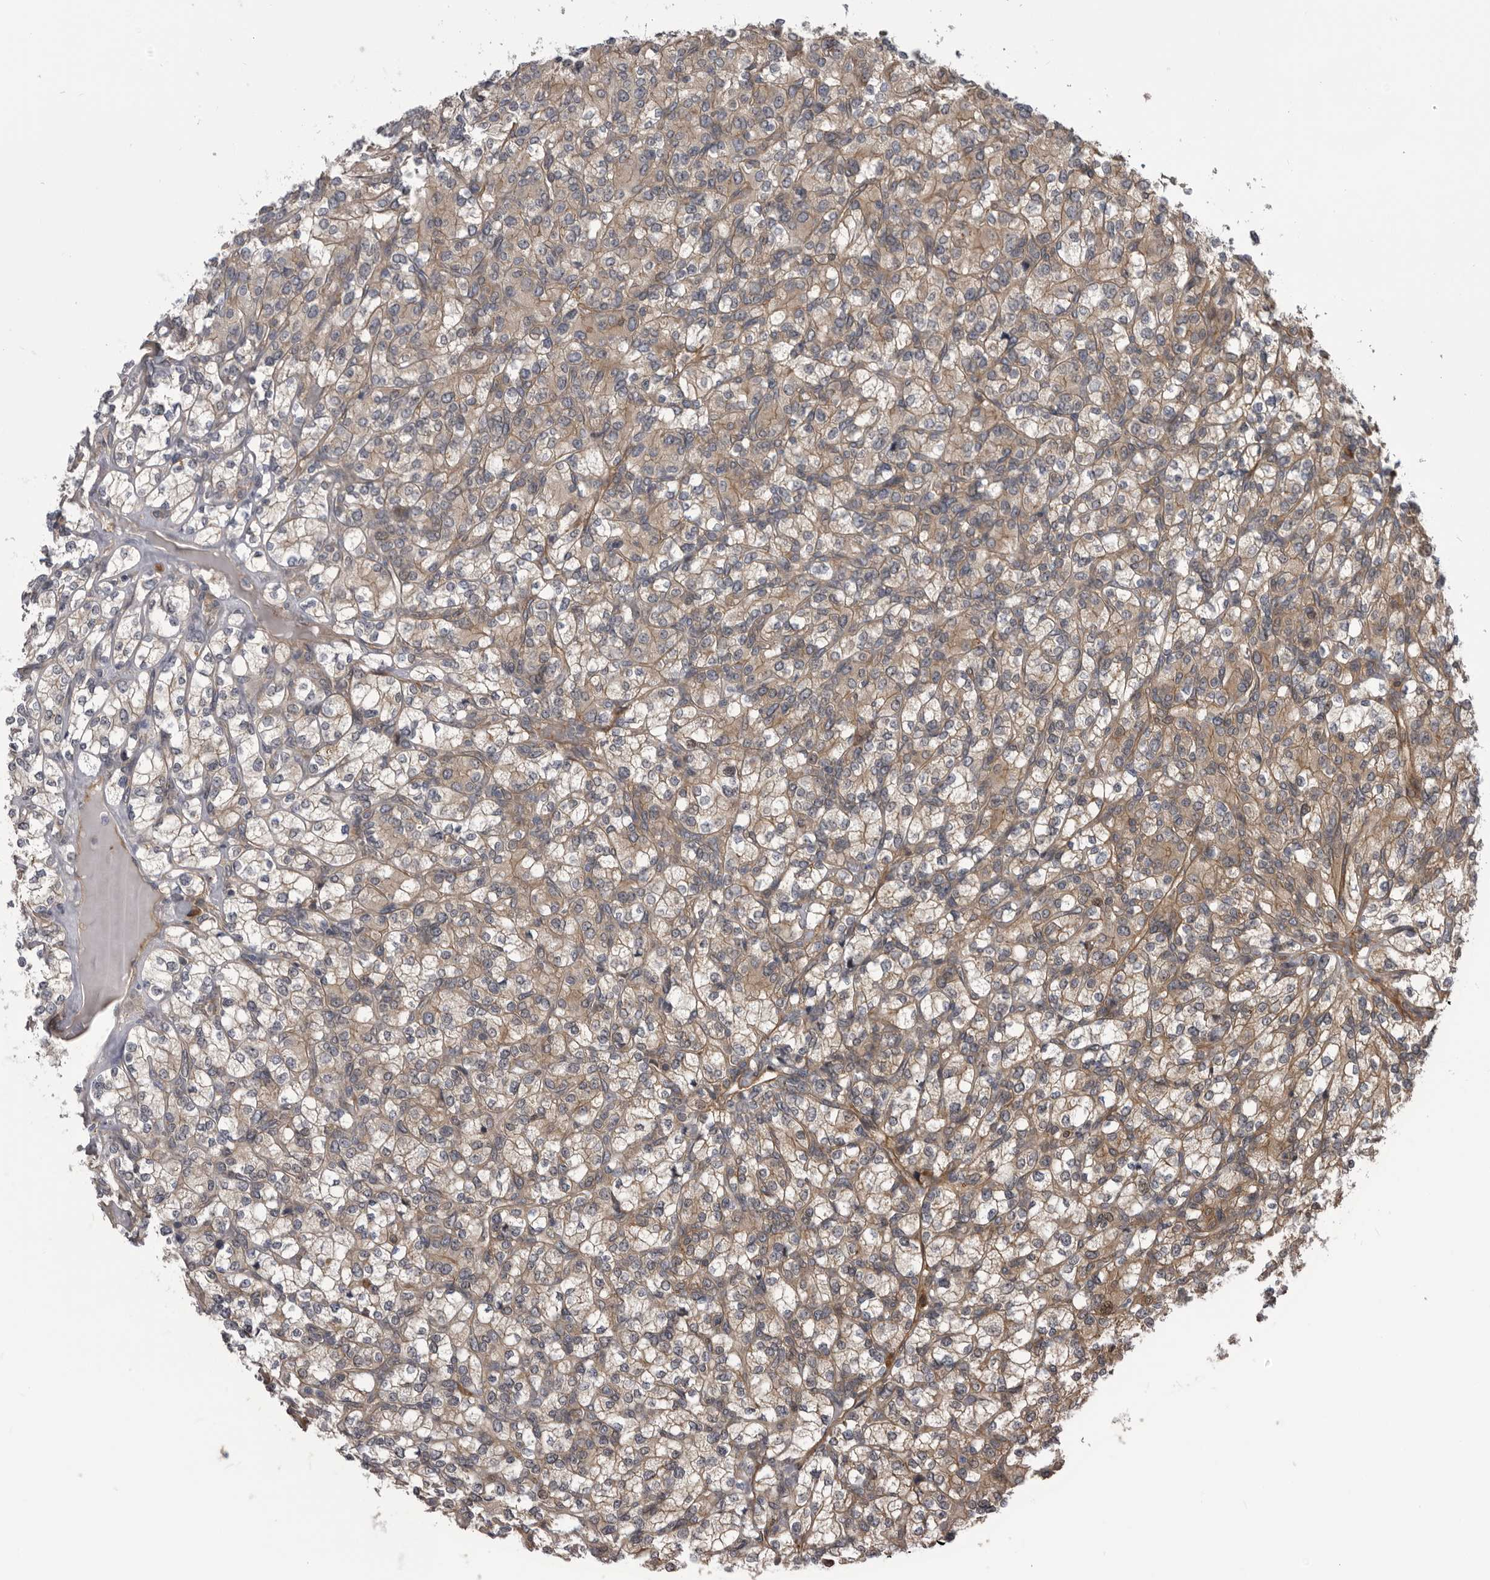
{"staining": {"intensity": "weak", "quantity": ">75%", "location": "cytoplasmic/membranous"}, "tissue": "renal cancer", "cell_type": "Tumor cells", "image_type": "cancer", "snomed": [{"axis": "morphology", "description": "Adenocarcinoma, NOS"}, {"axis": "topography", "description": "Kidney"}], "caption": "Renal adenocarcinoma tissue demonstrates weak cytoplasmic/membranous positivity in about >75% of tumor cells", "gene": "RAB3GAP2", "patient": {"sex": "male", "age": 77}}